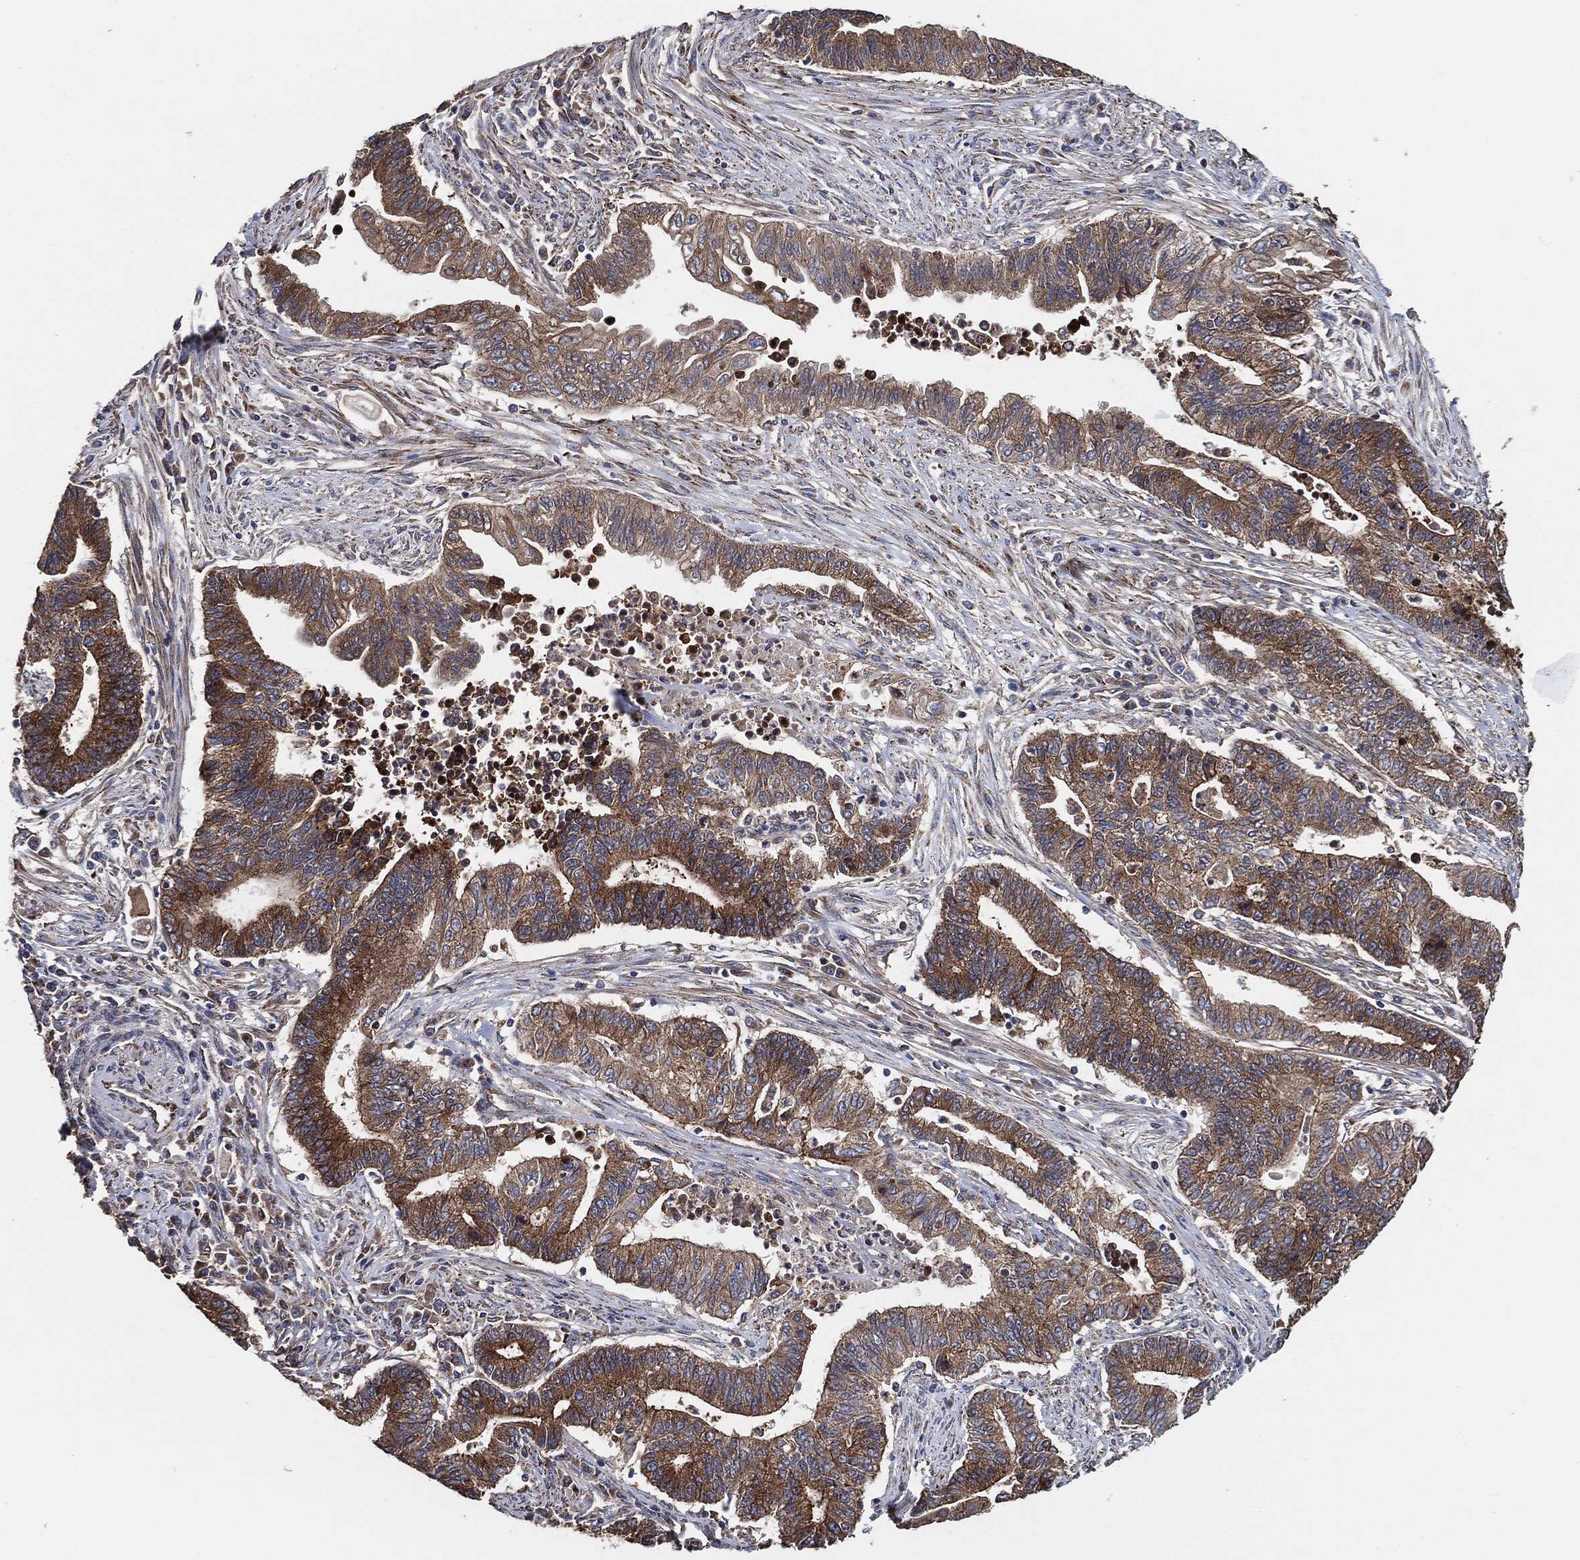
{"staining": {"intensity": "strong", "quantity": "25%-75%", "location": "cytoplasmic/membranous"}, "tissue": "endometrial cancer", "cell_type": "Tumor cells", "image_type": "cancer", "snomed": [{"axis": "morphology", "description": "Adenocarcinoma, NOS"}, {"axis": "topography", "description": "Uterus"}, {"axis": "topography", "description": "Endometrium"}], "caption": "This is an image of IHC staining of adenocarcinoma (endometrial), which shows strong staining in the cytoplasmic/membranous of tumor cells.", "gene": "CTNNA1", "patient": {"sex": "female", "age": 54}}